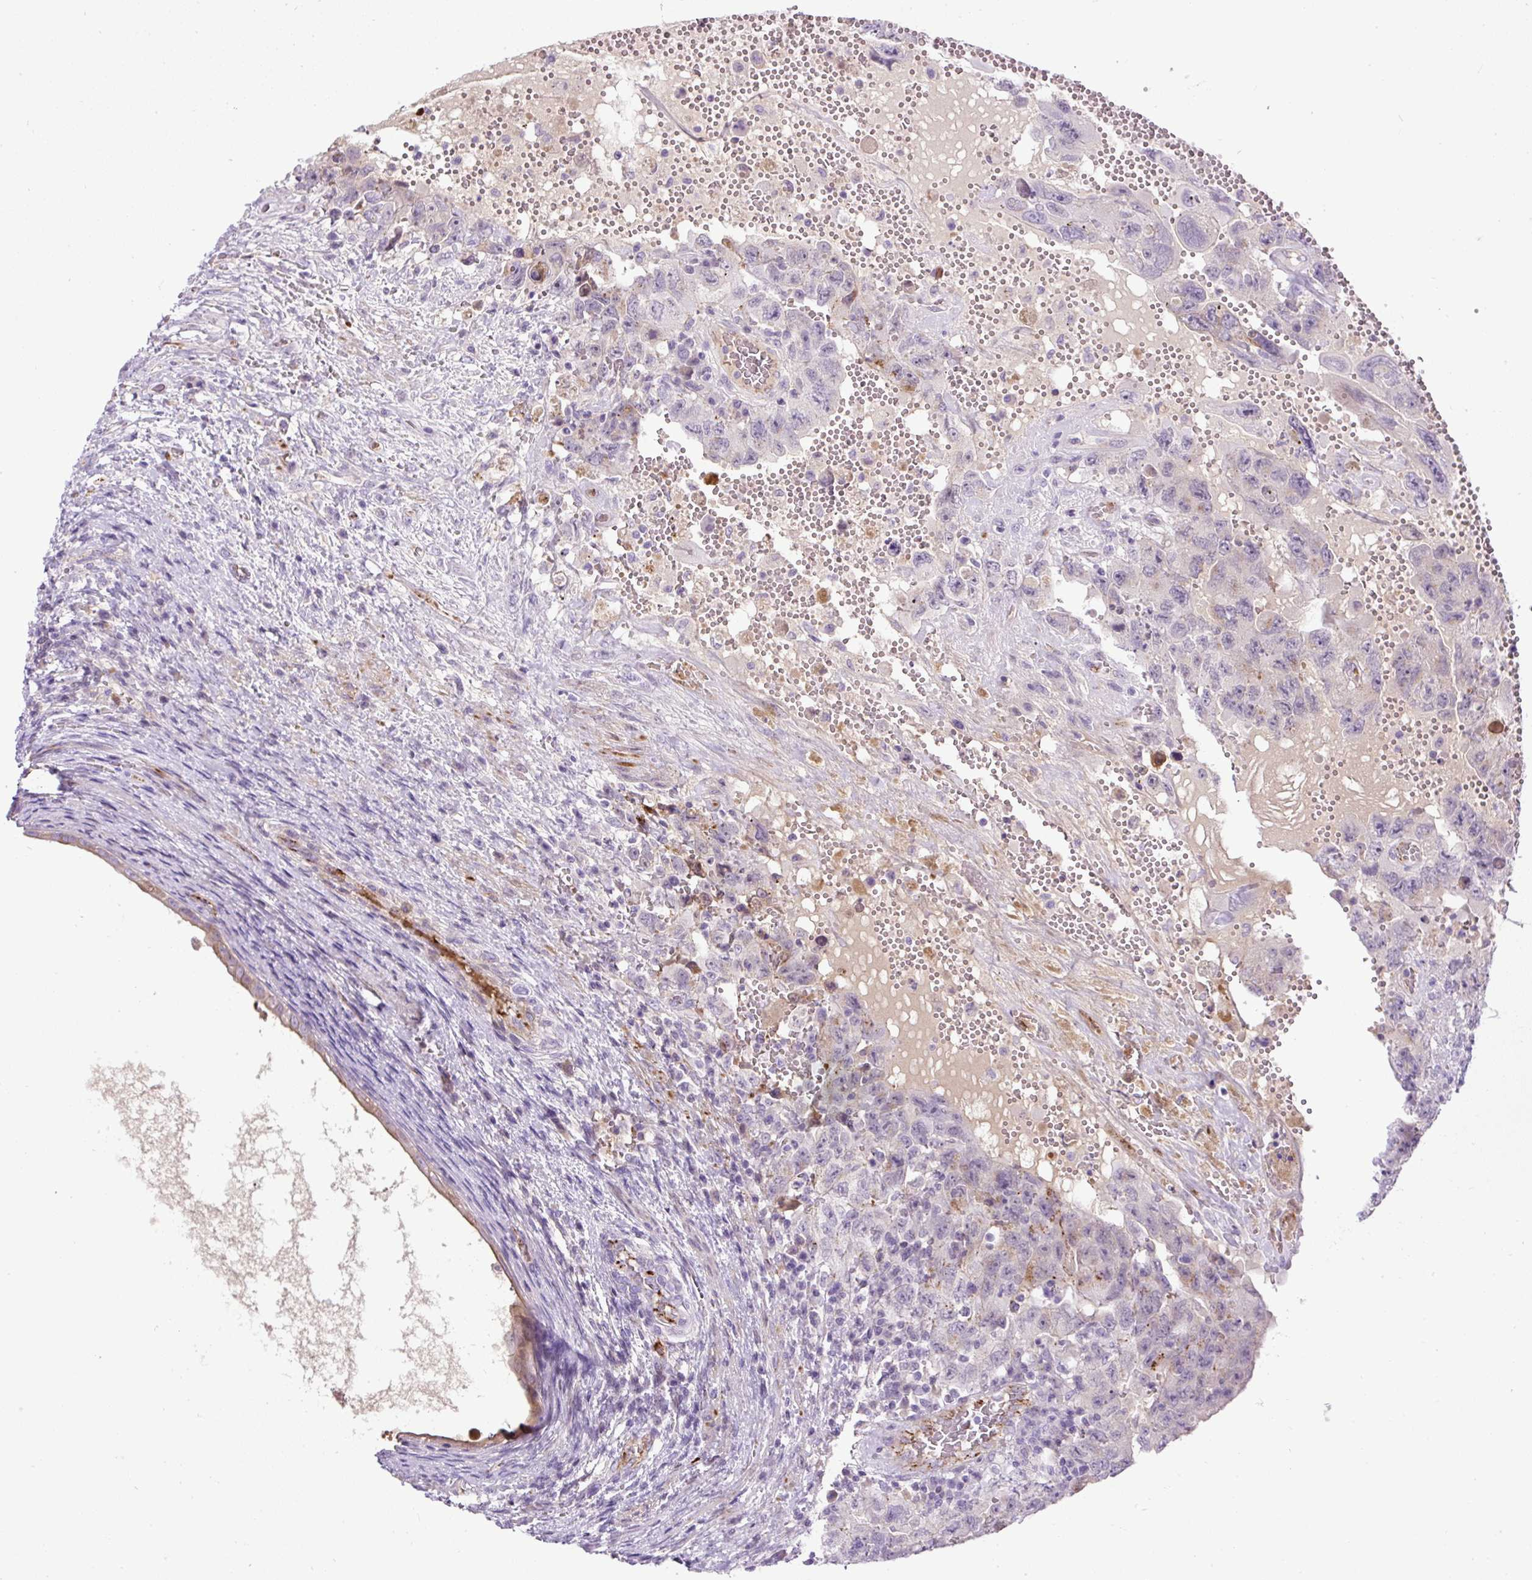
{"staining": {"intensity": "negative", "quantity": "none", "location": "none"}, "tissue": "testis cancer", "cell_type": "Tumor cells", "image_type": "cancer", "snomed": [{"axis": "morphology", "description": "Carcinoma, Embryonal, NOS"}, {"axis": "topography", "description": "Testis"}], "caption": "Testis cancer (embryonal carcinoma) stained for a protein using IHC shows no staining tumor cells.", "gene": "LEFTY2", "patient": {"sex": "male", "age": 26}}